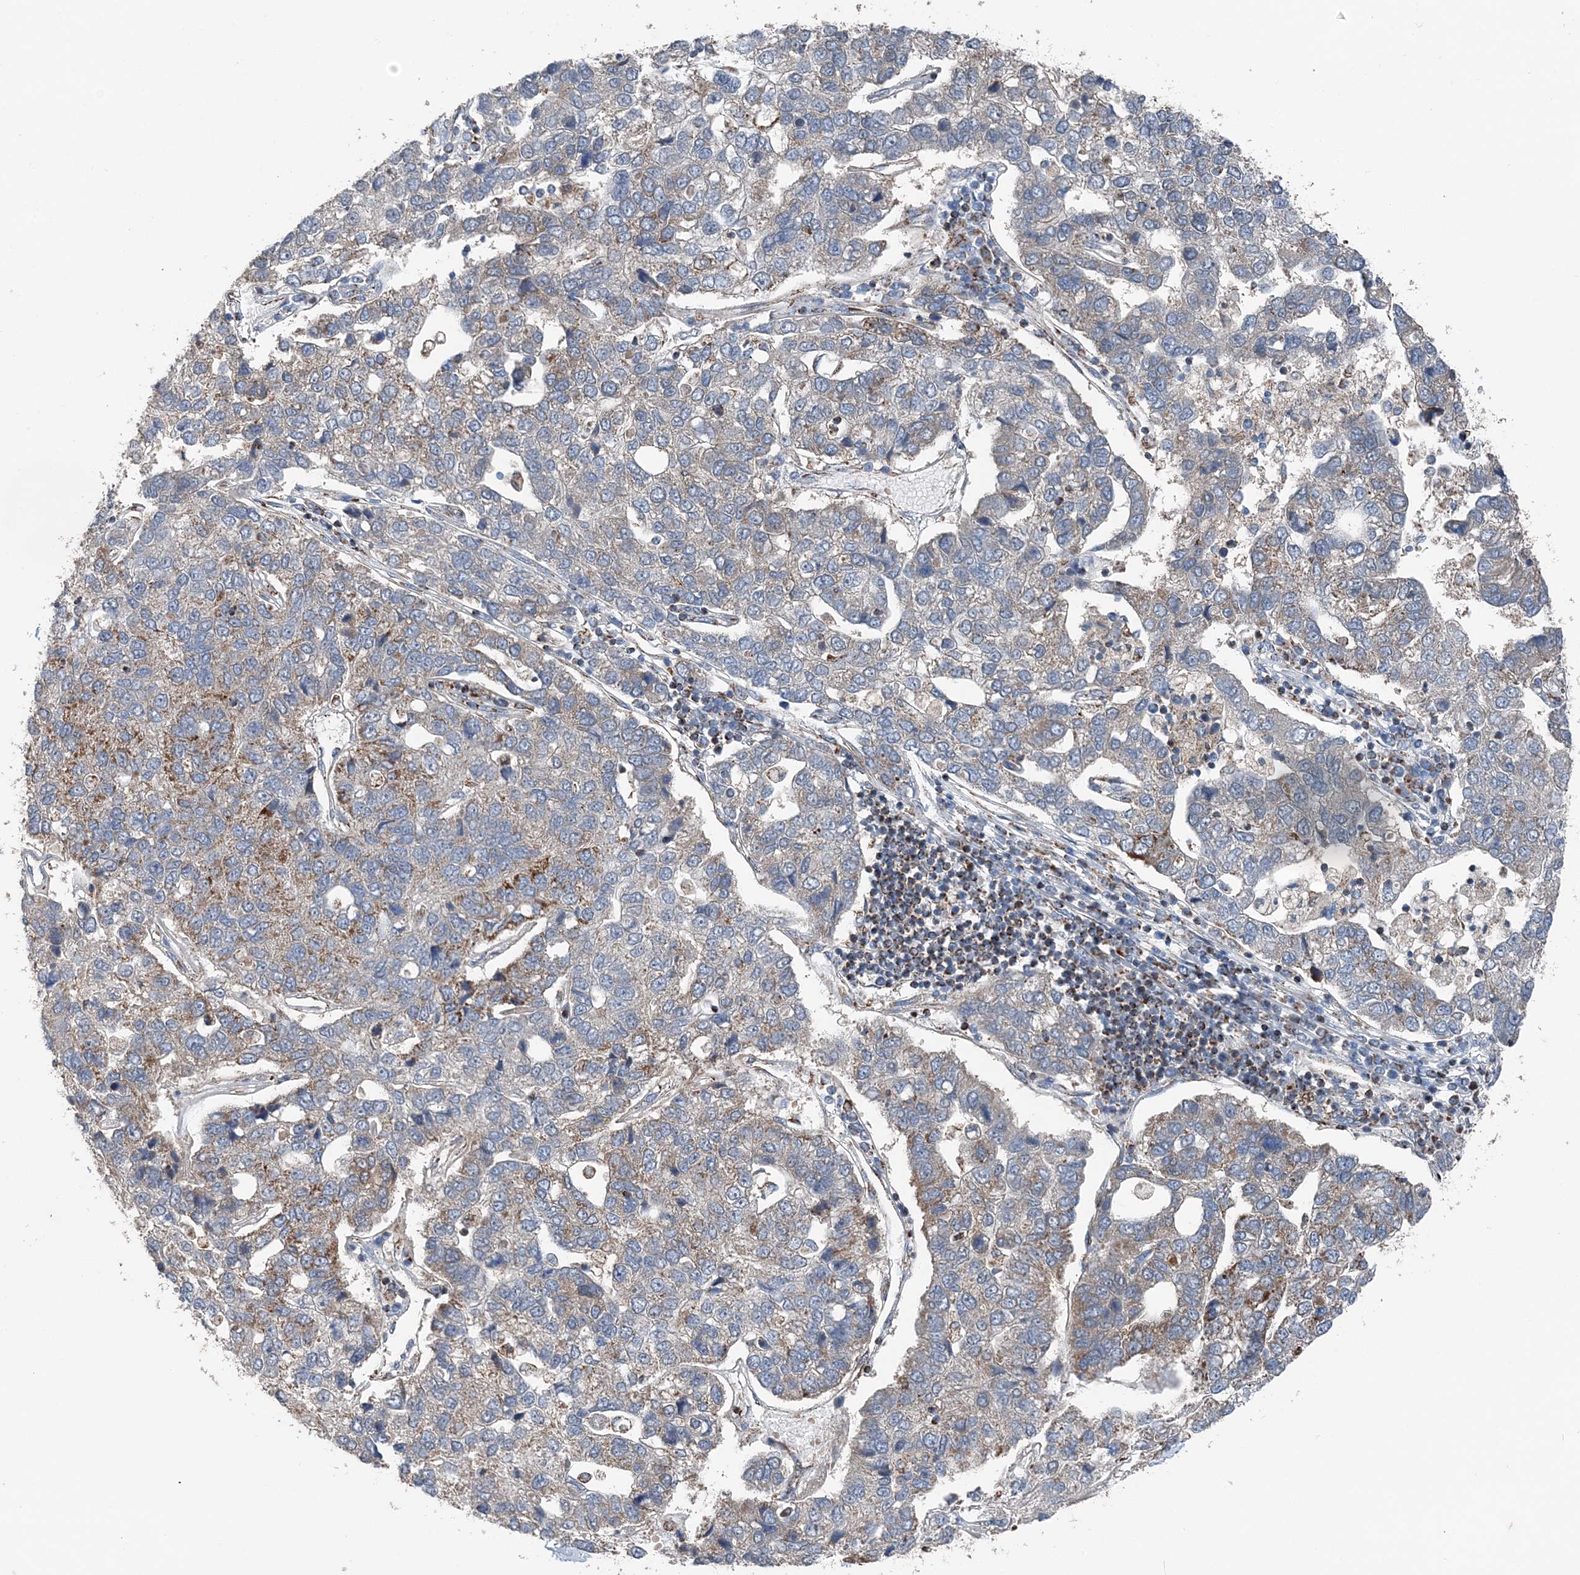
{"staining": {"intensity": "moderate", "quantity": "<25%", "location": "cytoplasmic/membranous"}, "tissue": "pancreatic cancer", "cell_type": "Tumor cells", "image_type": "cancer", "snomed": [{"axis": "morphology", "description": "Adenocarcinoma, NOS"}, {"axis": "topography", "description": "Pancreas"}], "caption": "IHC micrograph of pancreatic adenocarcinoma stained for a protein (brown), which displays low levels of moderate cytoplasmic/membranous positivity in about <25% of tumor cells.", "gene": "SPRY2", "patient": {"sex": "female", "age": 61}}